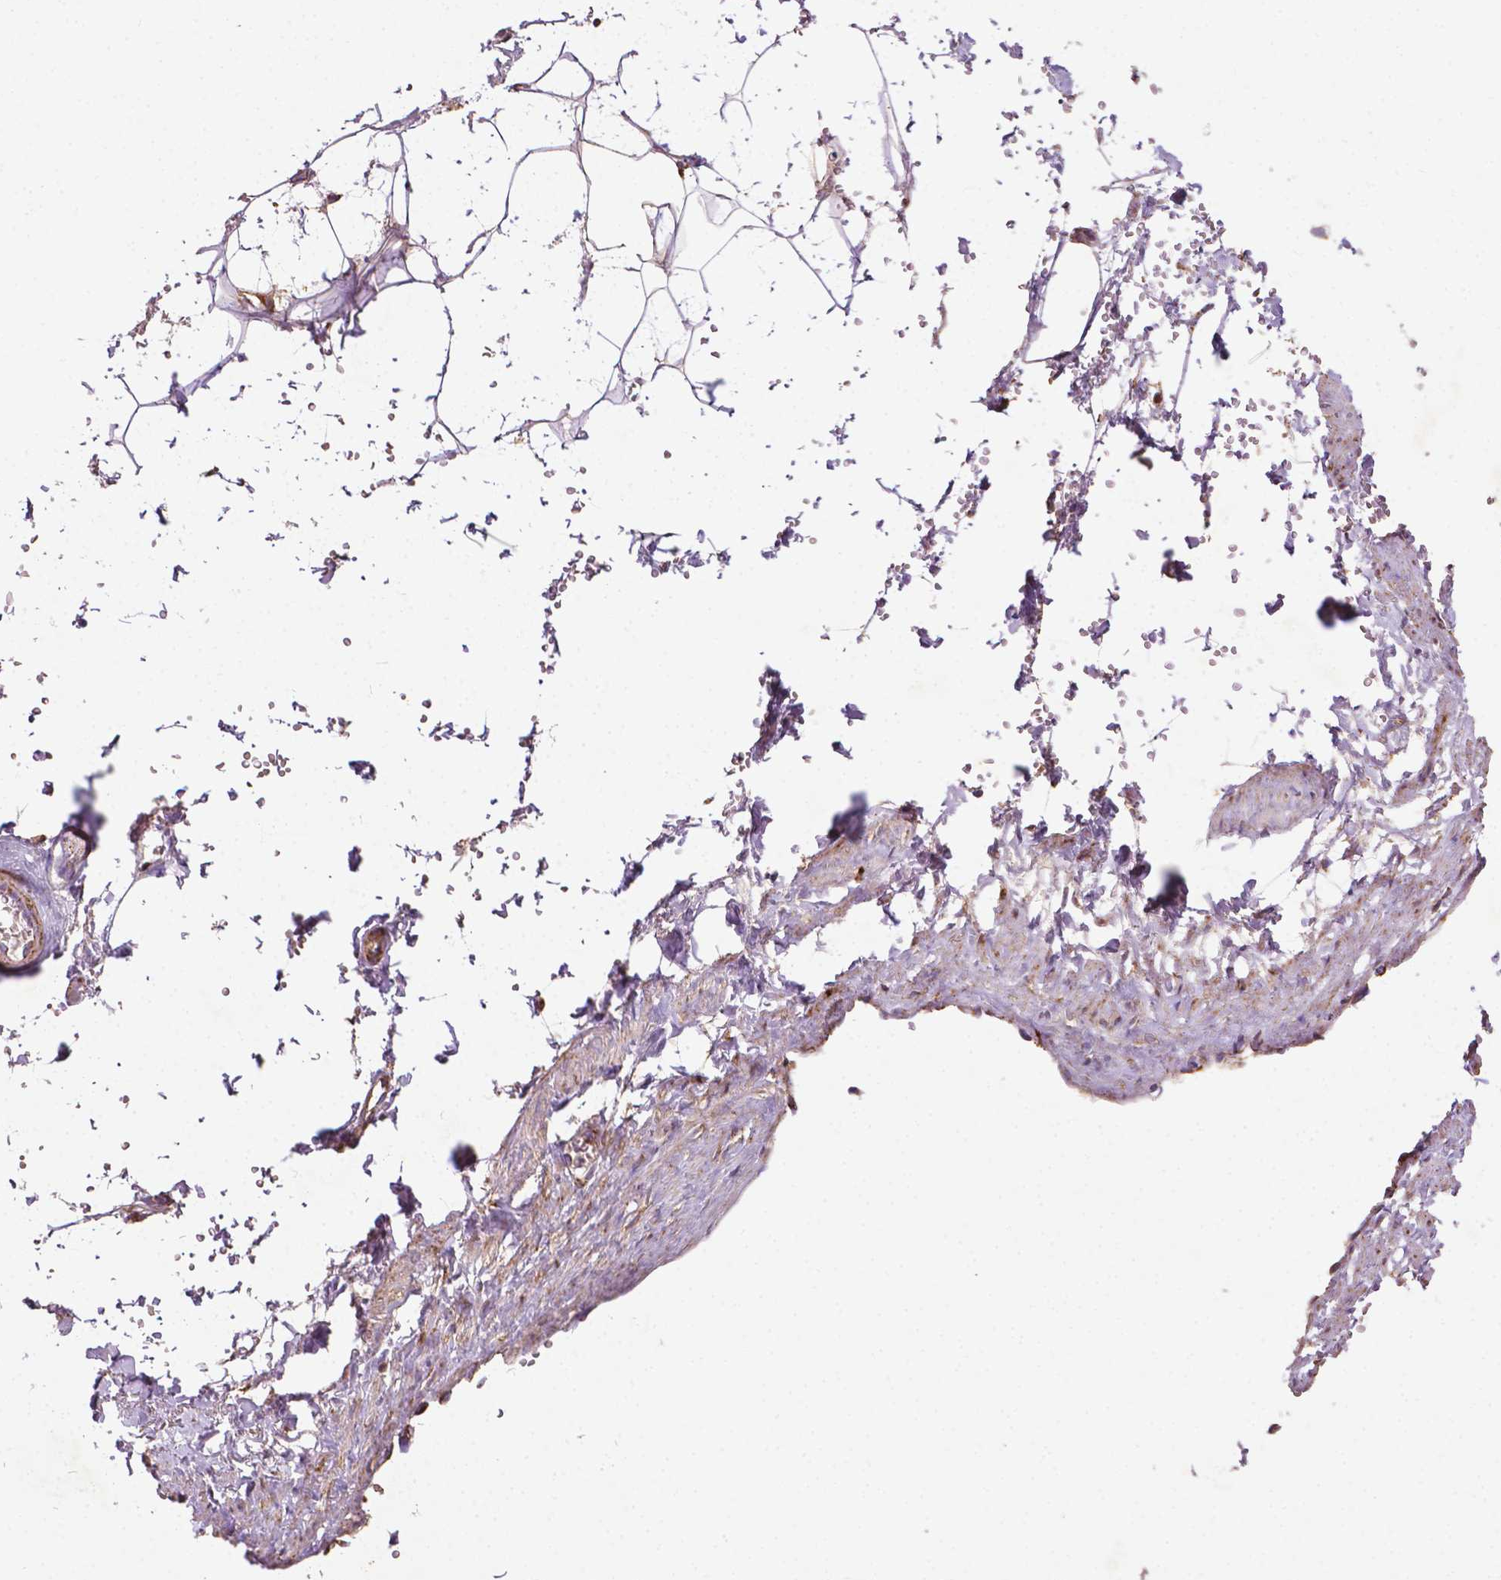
{"staining": {"intensity": "strong", "quantity": ">75%", "location": "cytoplasmic/membranous,nuclear"}, "tissue": "adipose tissue", "cell_type": "Adipocytes", "image_type": "normal", "snomed": [{"axis": "morphology", "description": "Normal tissue, NOS"}, {"axis": "topography", "description": "Prostate"}, {"axis": "topography", "description": "Peripheral nerve tissue"}], "caption": "Protein staining of benign adipose tissue displays strong cytoplasmic/membranous,nuclear positivity in about >75% of adipocytes.", "gene": "ILVBL", "patient": {"sex": "male", "age": 55}}